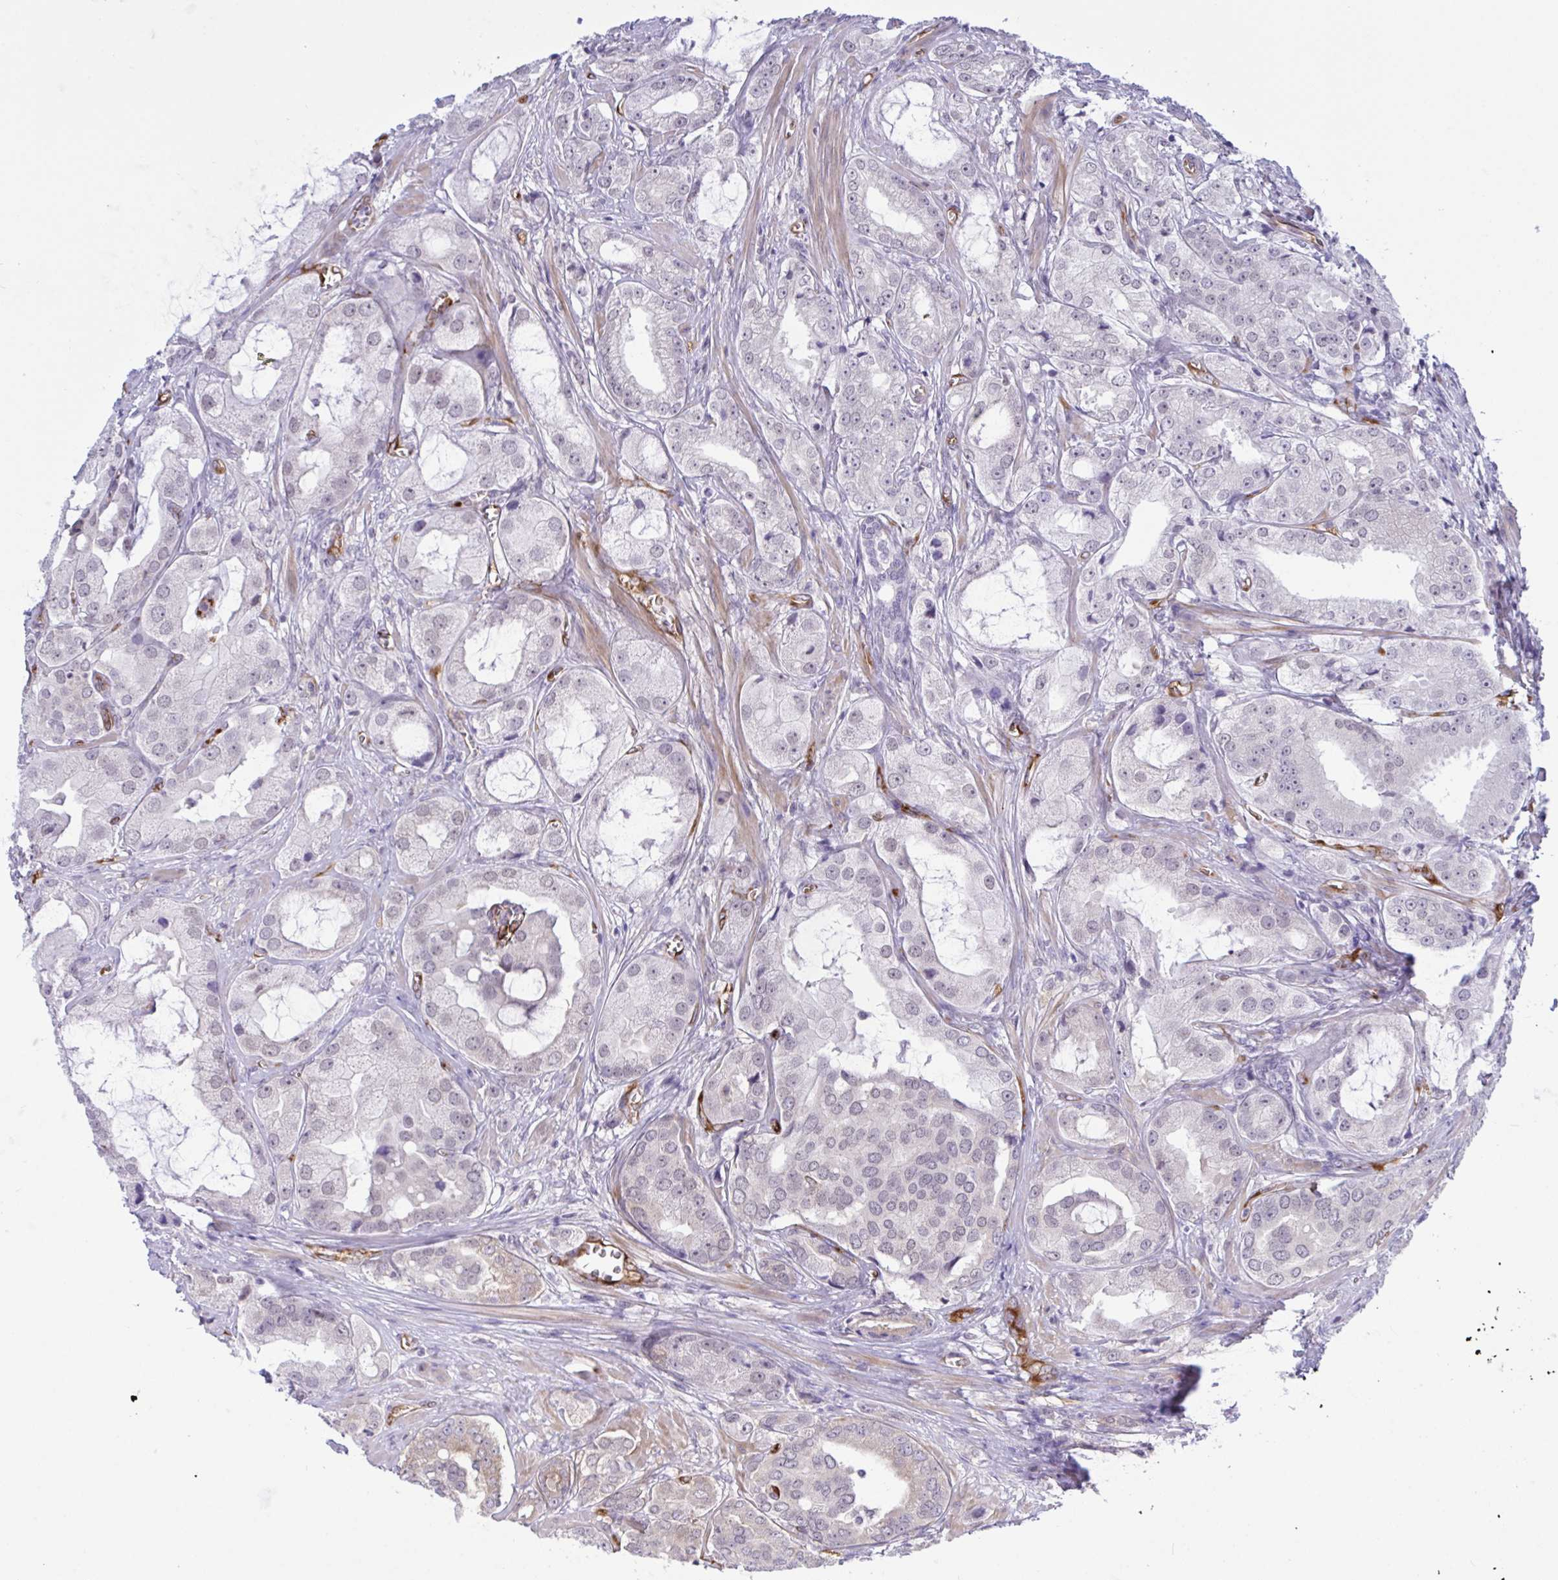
{"staining": {"intensity": "negative", "quantity": "none", "location": "none"}, "tissue": "prostate cancer", "cell_type": "Tumor cells", "image_type": "cancer", "snomed": [{"axis": "morphology", "description": "Adenocarcinoma, High grade"}, {"axis": "topography", "description": "Prostate"}], "caption": "DAB (3,3'-diaminobenzidine) immunohistochemical staining of prostate adenocarcinoma (high-grade) displays no significant staining in tumor cells.", "gene": "EML1", "patient": {"sex": "male", "age": 64}}